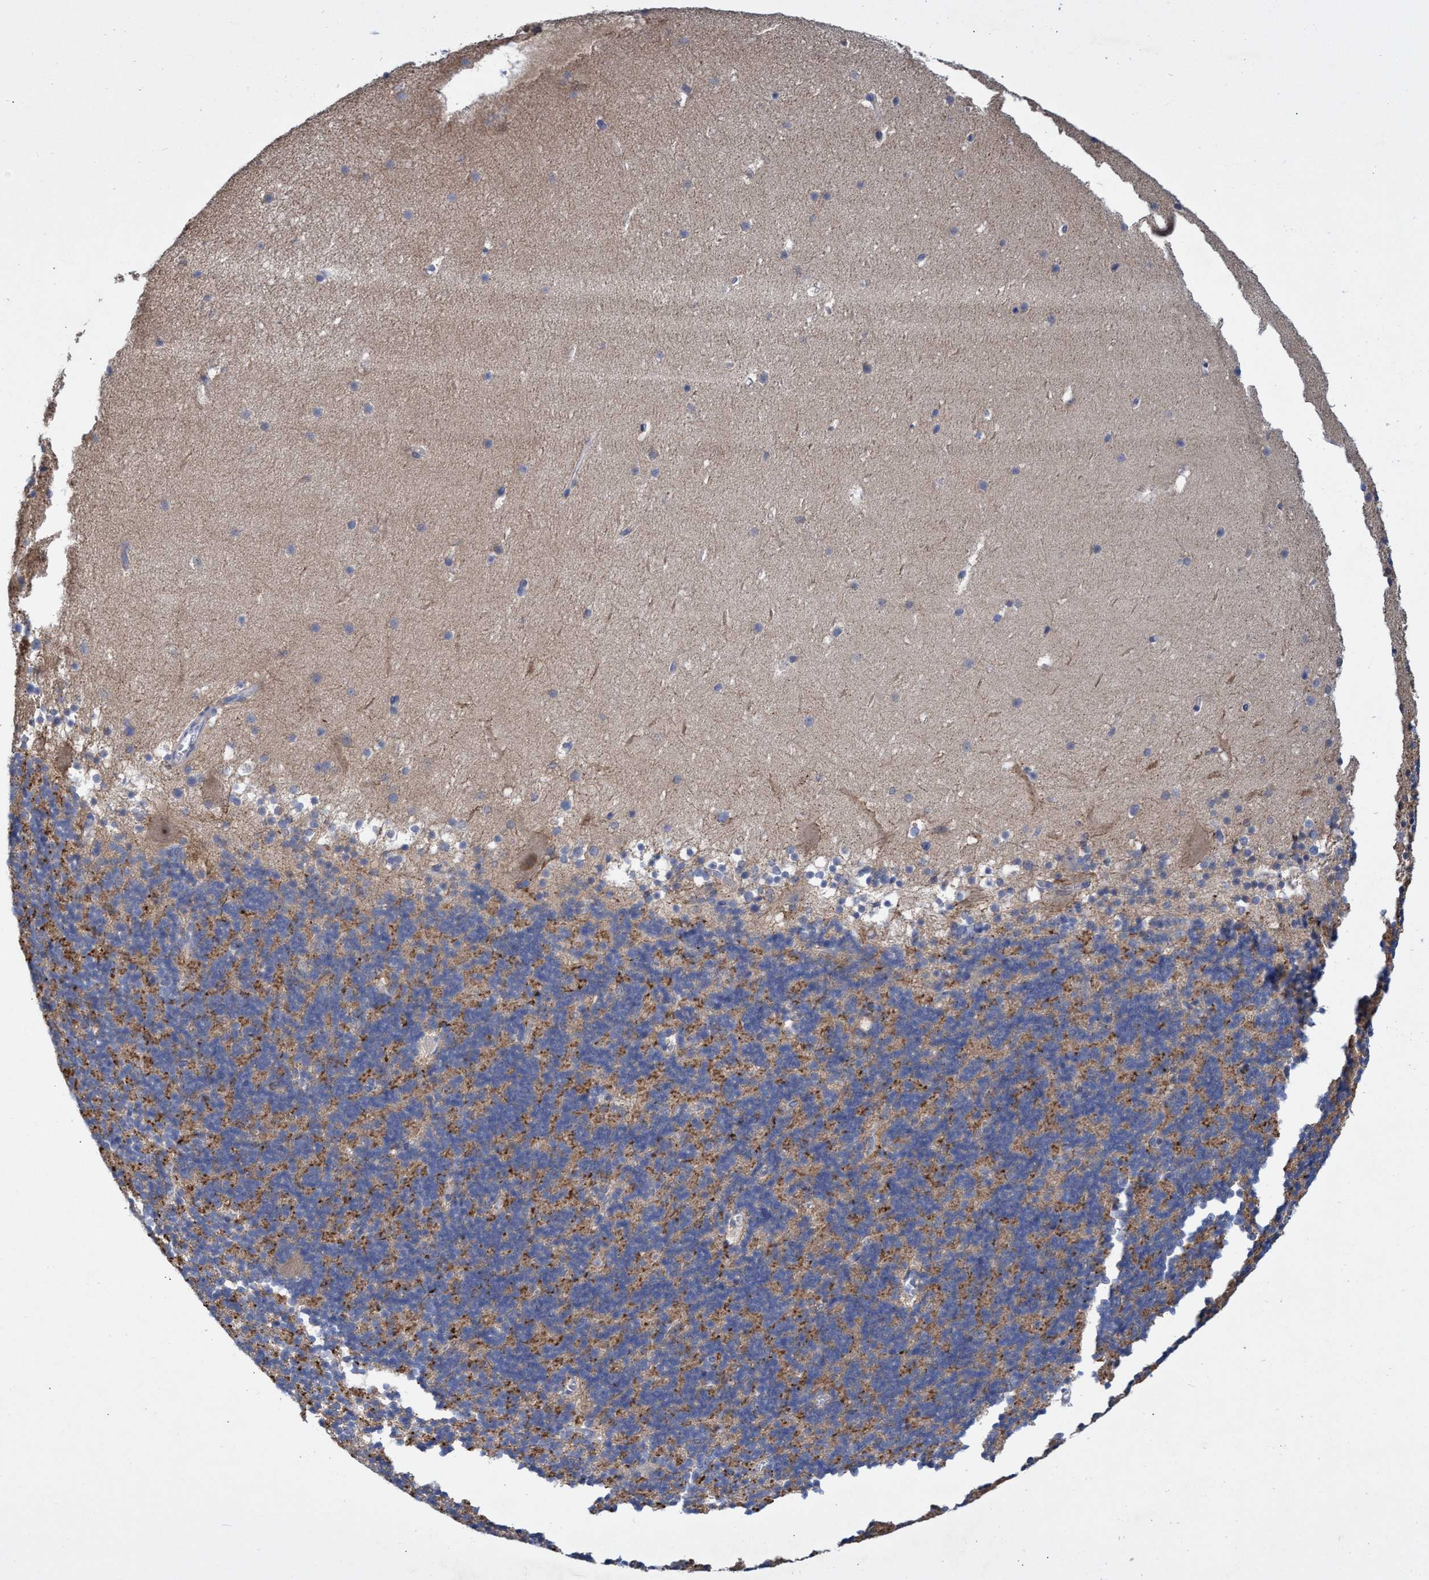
{"staining": {"intensity": "moderate", "quantity": "<25%", "location": "cytoplasmic/membranous"}, "tissue": "cerebellum", "cell_type": "Cells in granular layer", "image_type": "normal", "snomed": [{"axis": "morphology", "description": "Normal tissue, NOS"}, {"axis": "topography", "description": "Cerebellum"}], "caption": "Cerebellum stained with immunohistochemistry reveals moderate cytoplasmic/membranous positivity in about <25% of cells in granular layer.", "gene": "SVEP1", "patient": {"sex": "male", "age": 45}}